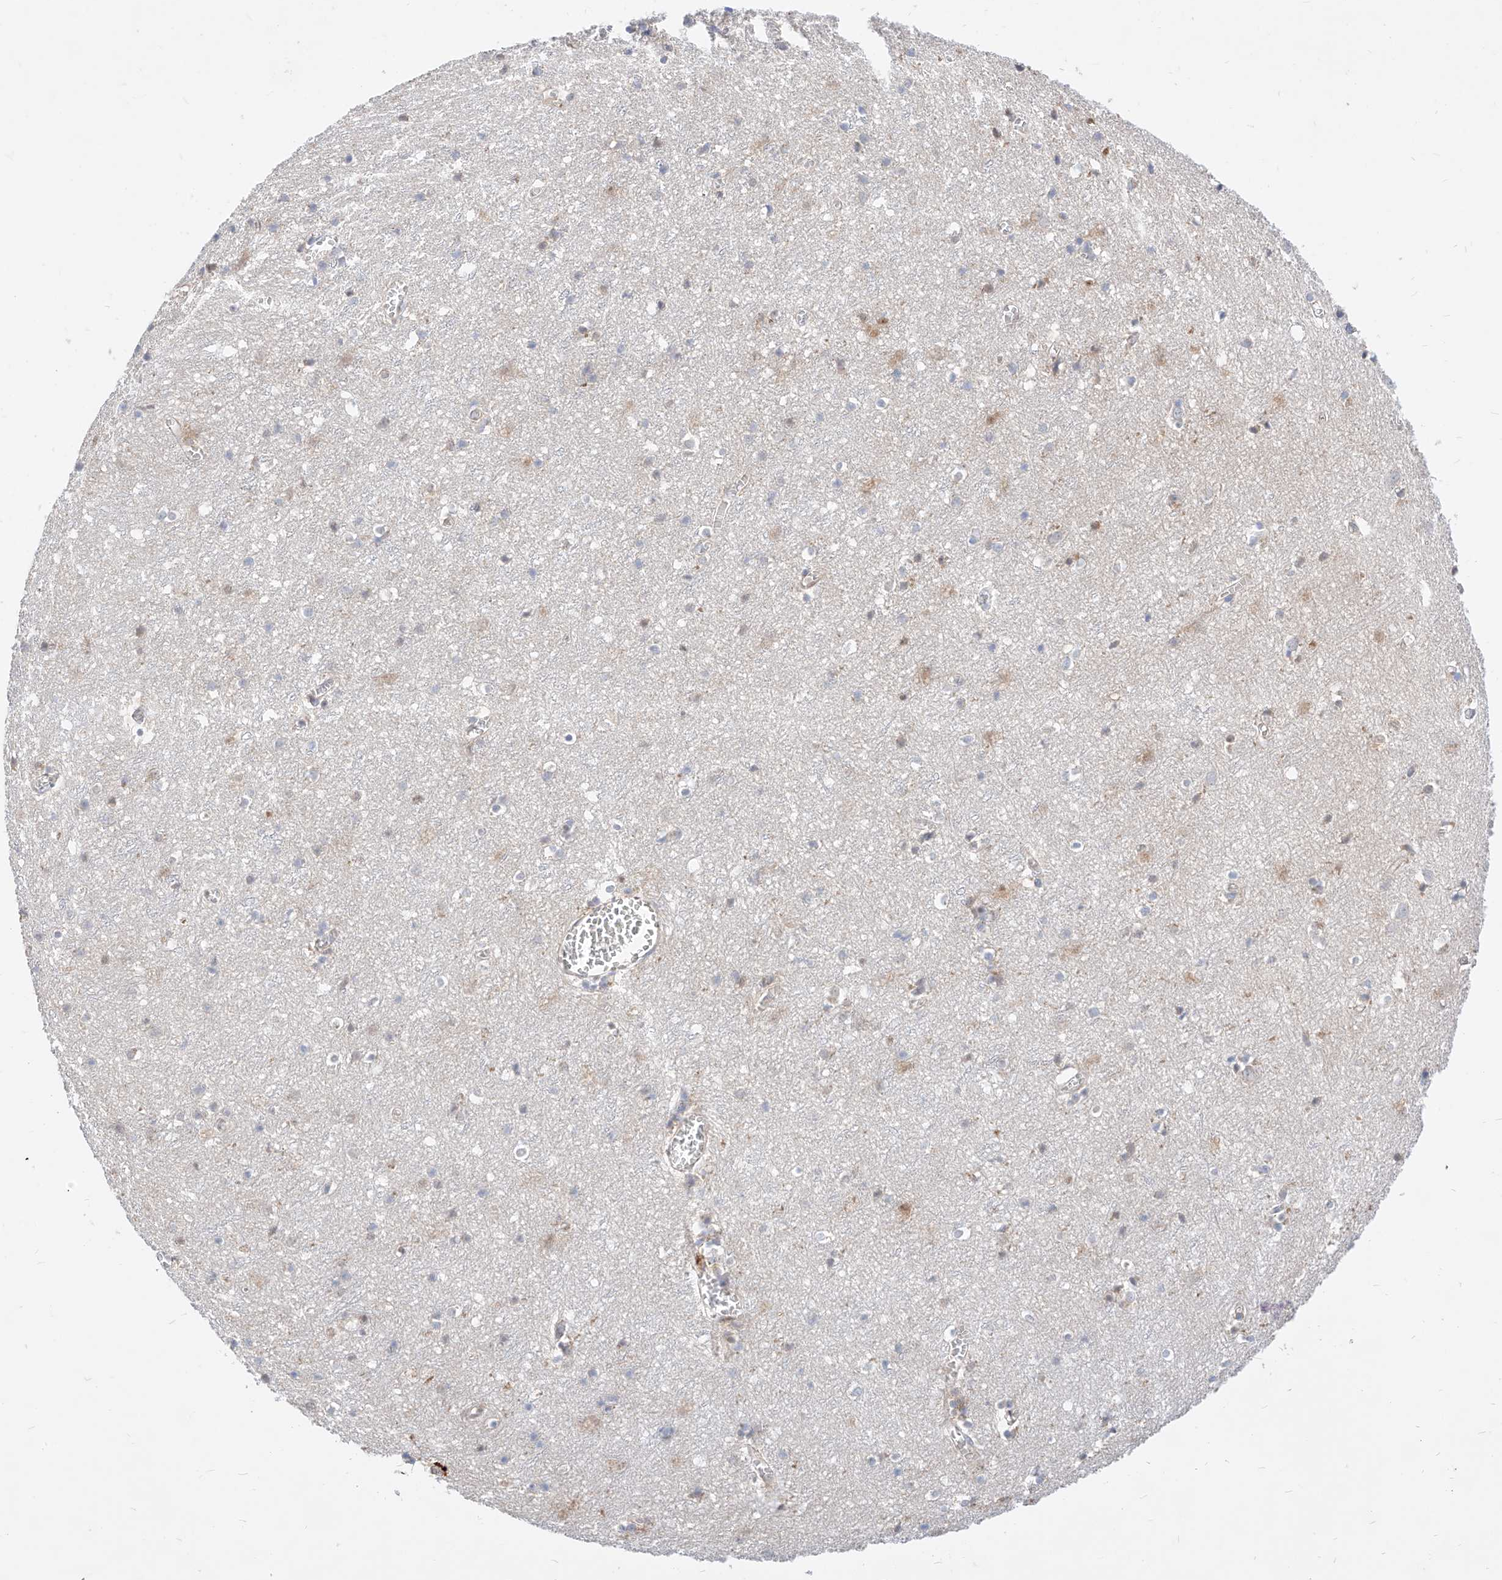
{"staining": {"intensity": "negative", "quantity": "none", "location": "none"}, "tissue": "cerebral cortex", "cell_type": "Endothelial cells", "image_type": "normal", "snomed": [{"axis": "morphology", "description": "Normal tissue, NOS"}, {"axis": "topography", "description": "Cerebral cortex"}], "caption": "Endothelial cells show no significant protein expression in benign cerebral cortex. (Brightfield microscopy of DAB (3,3'-diaminobenzidine) immunohistochemistry (IHC) at high magnification).", "gene": "TSNAX", "patient": {"sex": "female", "age": 64}}